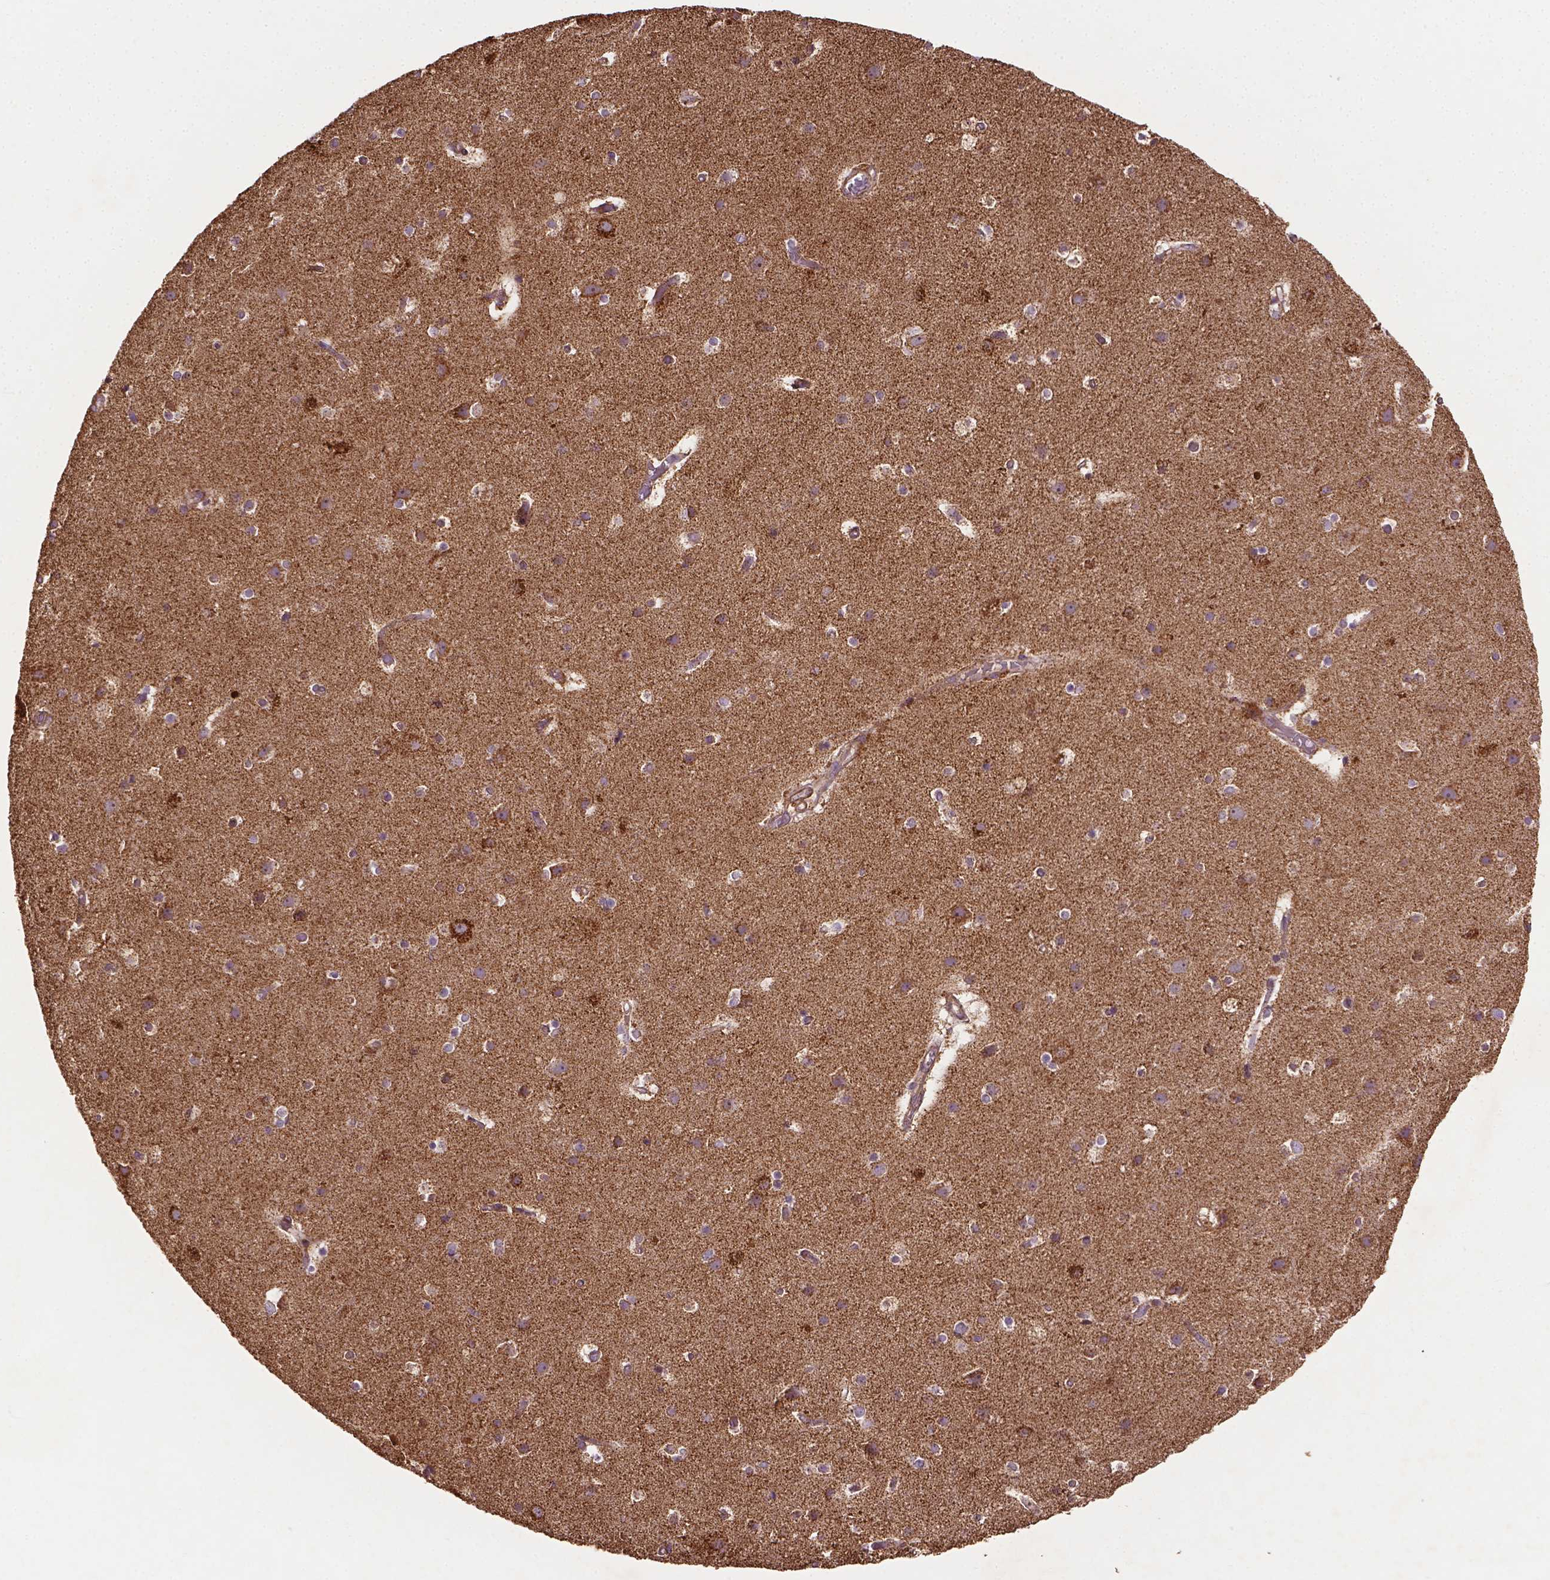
{"staining": {"intensity": "weak", "quantity": "<25%", "location": "cytoplasmic/membranous"}, "tissue": "cerebral cortex", "cell_type": "Endothelial cells", "image_type": "normal", "snomed": [{"axis": "morphology", "description": "Normal tissue, NOS"}, {"axis": "topography", "description": "Cerebral cortex"}], "caption": "IHC micrograph of unremarkable cerebral cortex: human cerebral cortex stained with DAB displays no significant protein staining in endothelial cells.", "gene": "LRR1", "patient": {"sex": "female", "age": 52}}